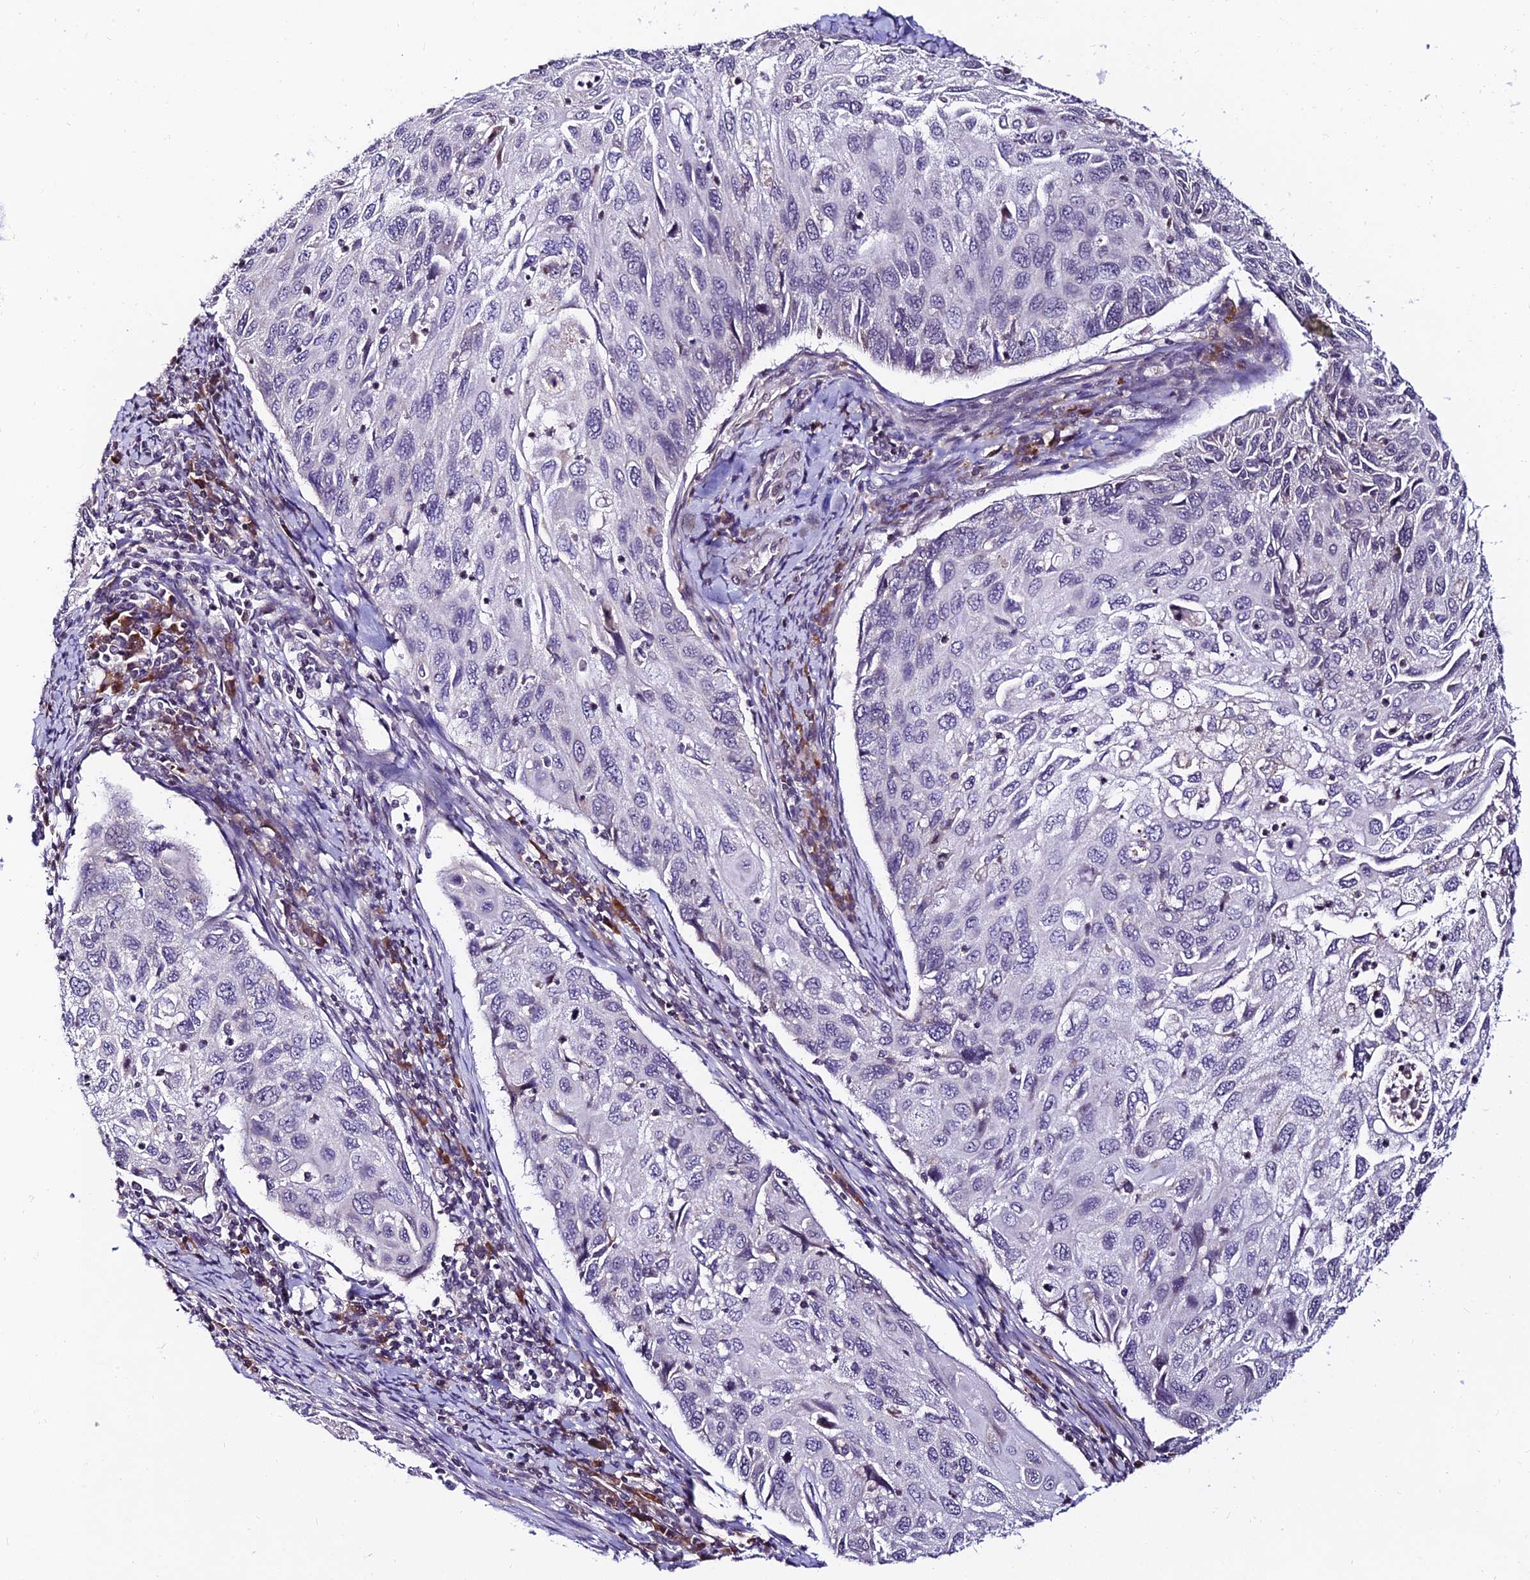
{"staining": {"intensity": "negative", "quantity": "none", "location": "none"}, "tissue": "cervical cancer", "cell_type": "Tumor cells", "image_type": "cancer", "snomed": [{"axis": "morphology", "description": "Squamous cell carcinoma, NOS"}, {"axis": "topography", "description": "Cervix"}], "caption": "Protein analysis of cervical squamous cell carcinoma displays no significant positivity in tumor cells.", "gene": "CDNF", "patient": {"sex": "female", "age": 70}}